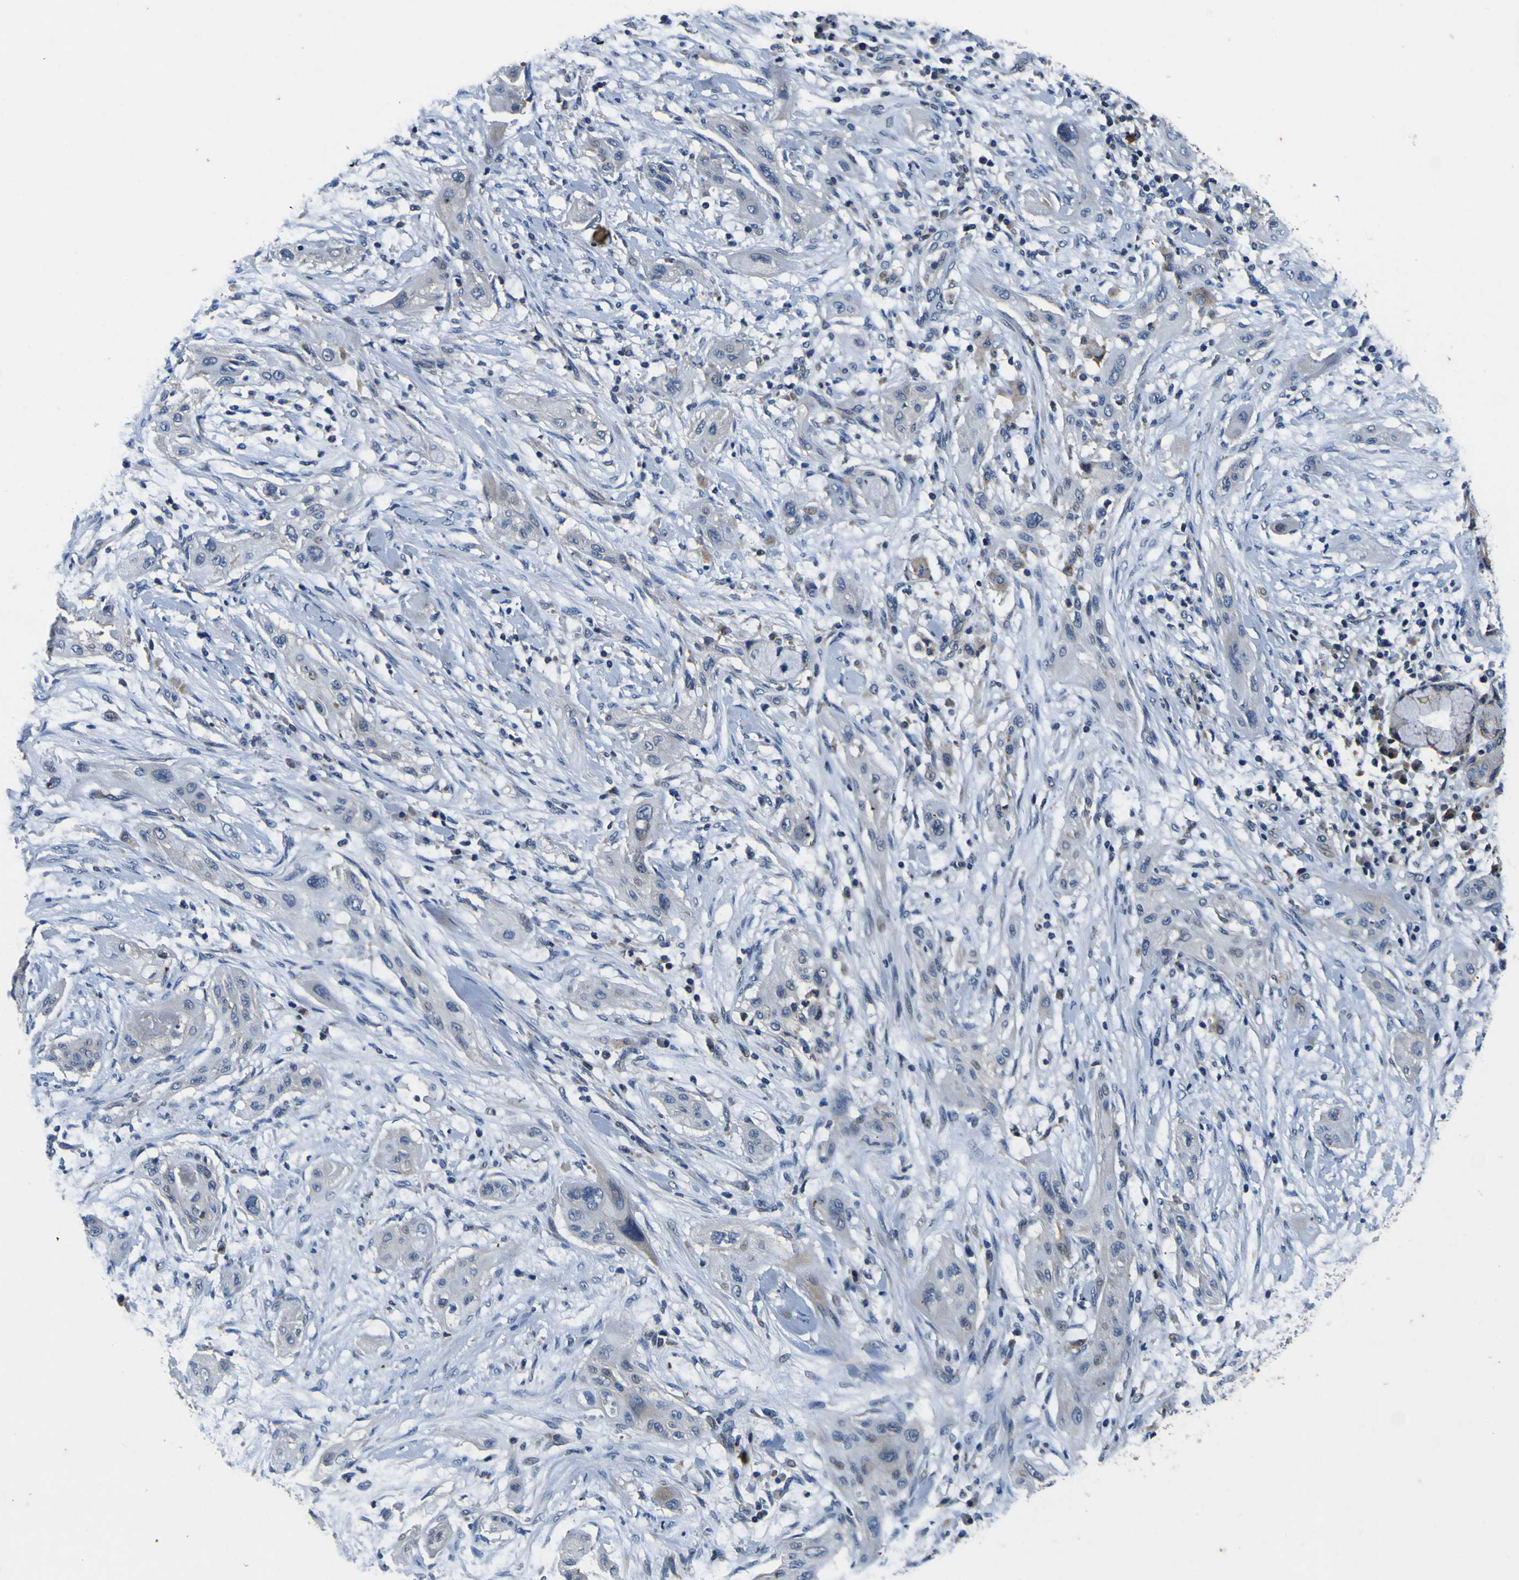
{"staining": {"intensity": "weak", "quantity": "<25%", "location": "cytoplasmic/membranous"}, "tissue": "lung cancer", "cell_type": "Tumor cells", "image_type": "cancer", "snomed": [{"axis": "morphology", "description": "Squamous cell carcinoma, NOS"}, {"axis": "topography", "description": "Lung"}], "caption": "This micrograph is of lung squamous cell carcinoma stained with IHC to label a protein in brown with the nuclei are counter-stained blue. There is no staining in tumor cells.", "gene": "EPHB4", "patient": {"sex": "female", "age": 47}}